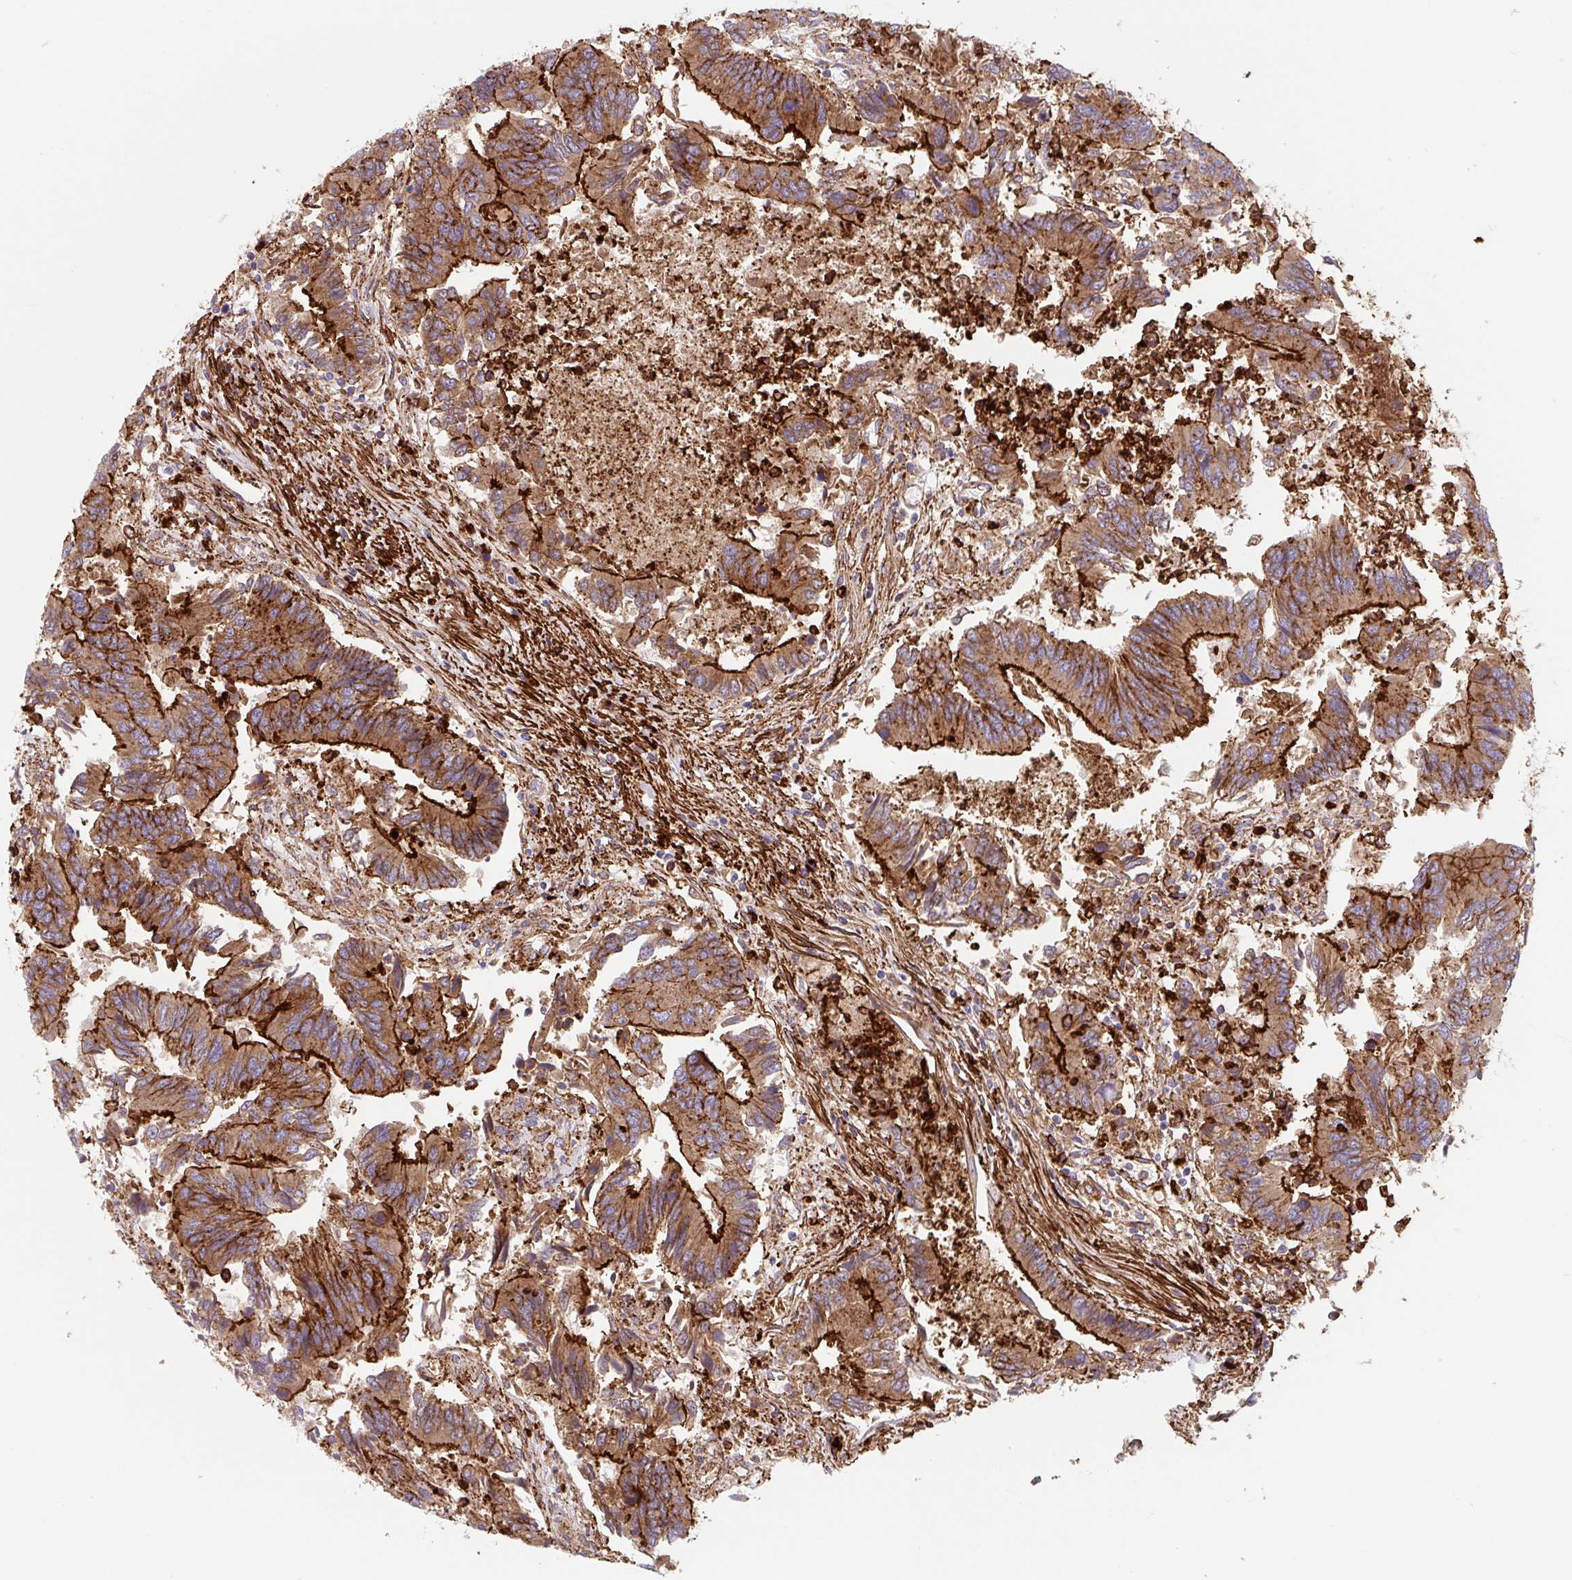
{"staining": {"intensity": "strong", "quantity": ">75%", "location": "cytoplasmic/membranous"}, "tissue": "colorectal cancer", "cell_type": "Tumor cells", "image_type": "cancer", "snomed": [{"axis": "morphology", "description": "Adenocarcinoma, NOS"}, {"axis": "topography", "description": "Colon"}], "caption": "Adenocarcinoma (colorectal) stained for a protein (brown) displays strong cytoplasmic/membranous positive positivity in approximately >75% of tumor cells.", "gene": "DHFR2", "patient": {"sex": "female", "age": 67}}